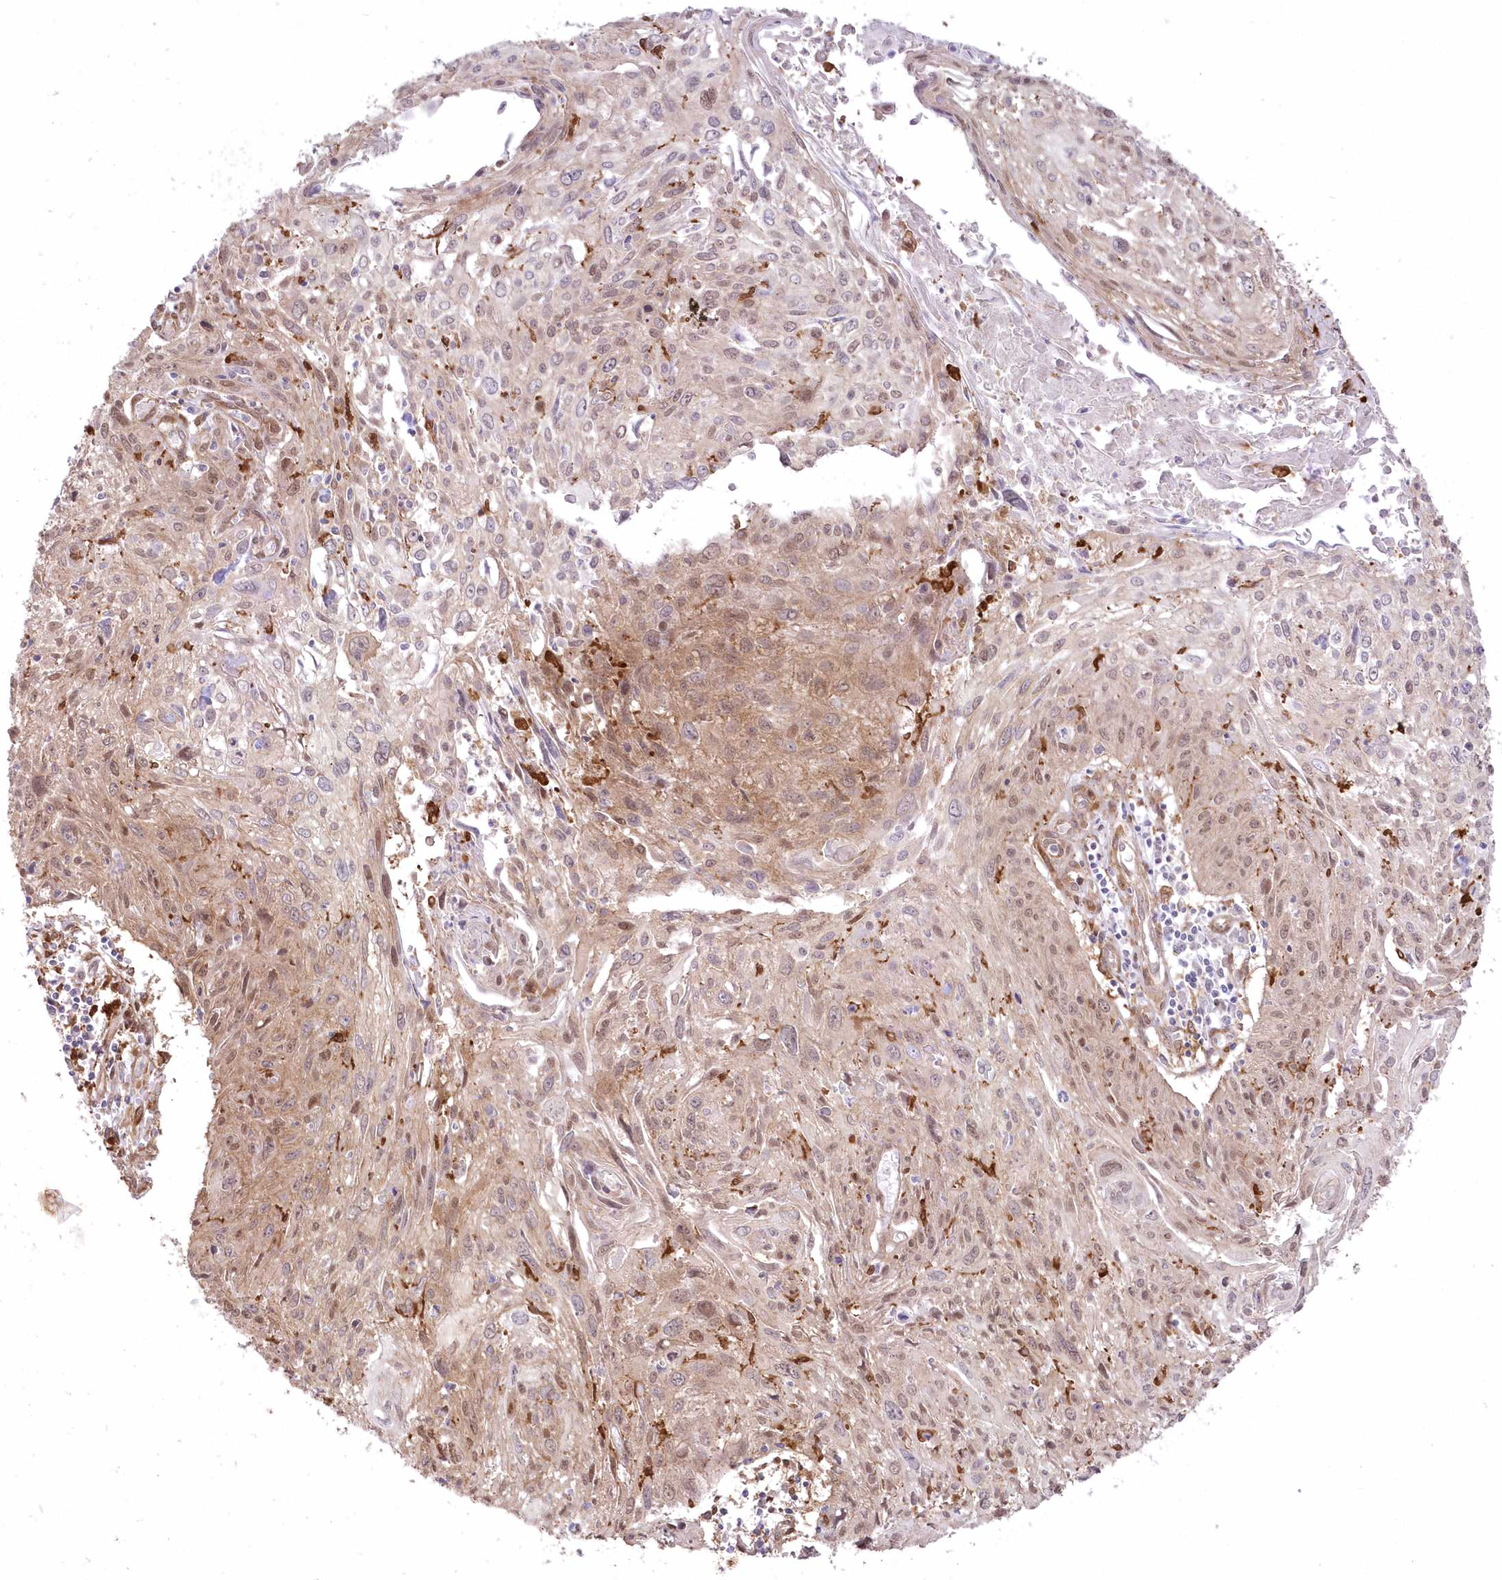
{"staining": {"intensity": "weak", "quantity": "25%-75%", "location": "cytoplasmic/membranous,nuclear"}, "tissue": "cervical cancer", "cell_type": "Tumor cells", "image_type": "cancer", "snomed": [{"axis": "morphology", "description": "Squamous cell carcinoma, NOS"}, {"axis": "topography", "description": "Cervix"}], "caption": "Cervical cancer stained for a protein (brown) shows weak cytoplasmic/membranous and nuclear positive staining in about 25%-75% of tumor cells.", "gene": "SH3PXD2B", "patient": {"sex": "female", "age": 51}}